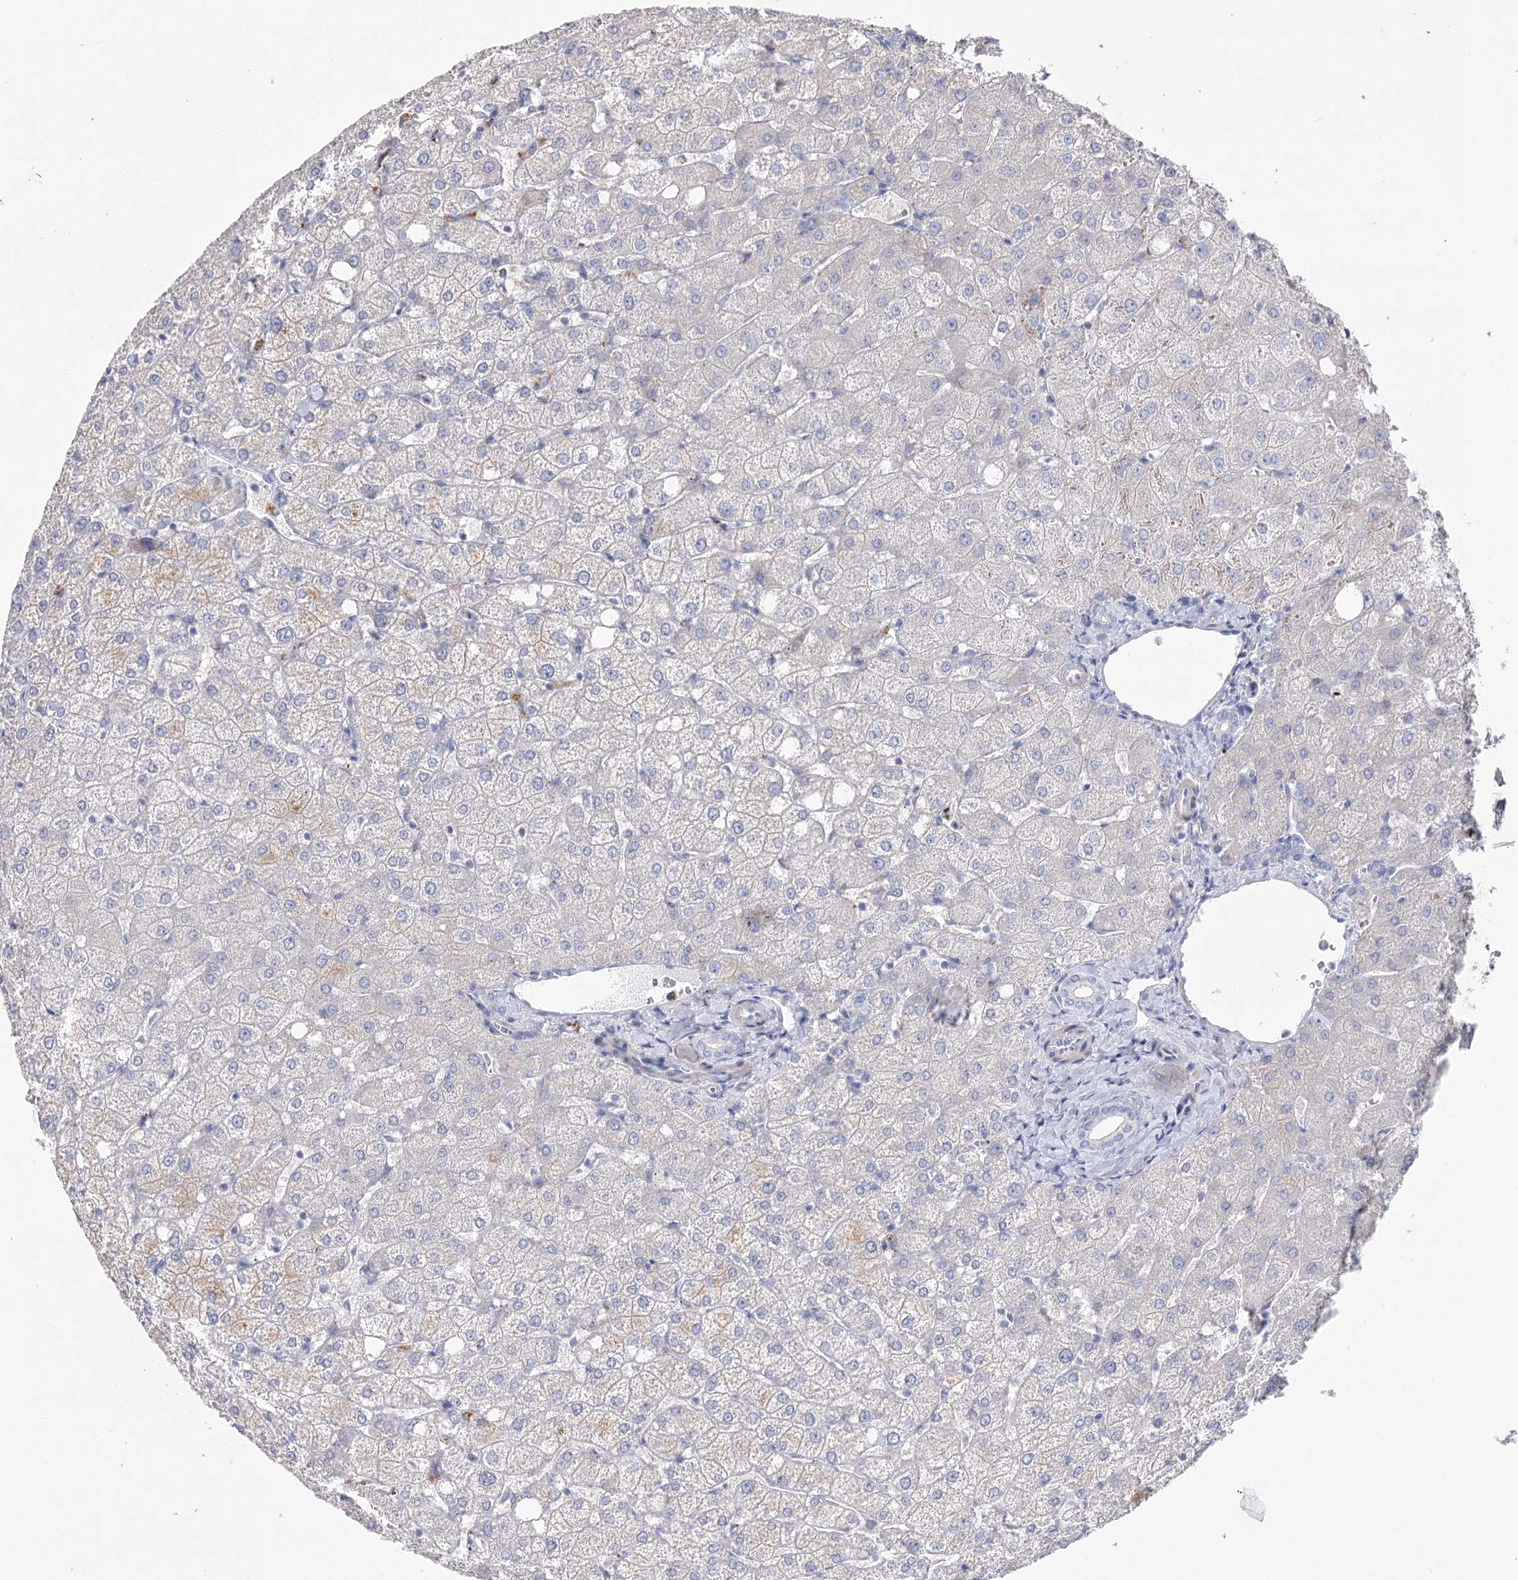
{"staining": {"intensity": "negative", "quantity": "none", "location": "none"}, "tissue": "liver", "cell_type": "Cholangiocytes", "image_type": "normal", "snomed": [{"axis": "morphology", "description": "Normal tissue, NOS"}, {"axis": "topography", "description": "Liver"}], "caption": "High magnification brightfield microscopy of unremarkable liver stained with DAB (brown) and counterstained with hematoxylin (blue): cholangiocytes show no significant staining.", "gene": "NRAP", "patient": {"sex": "female", "age": 54}}